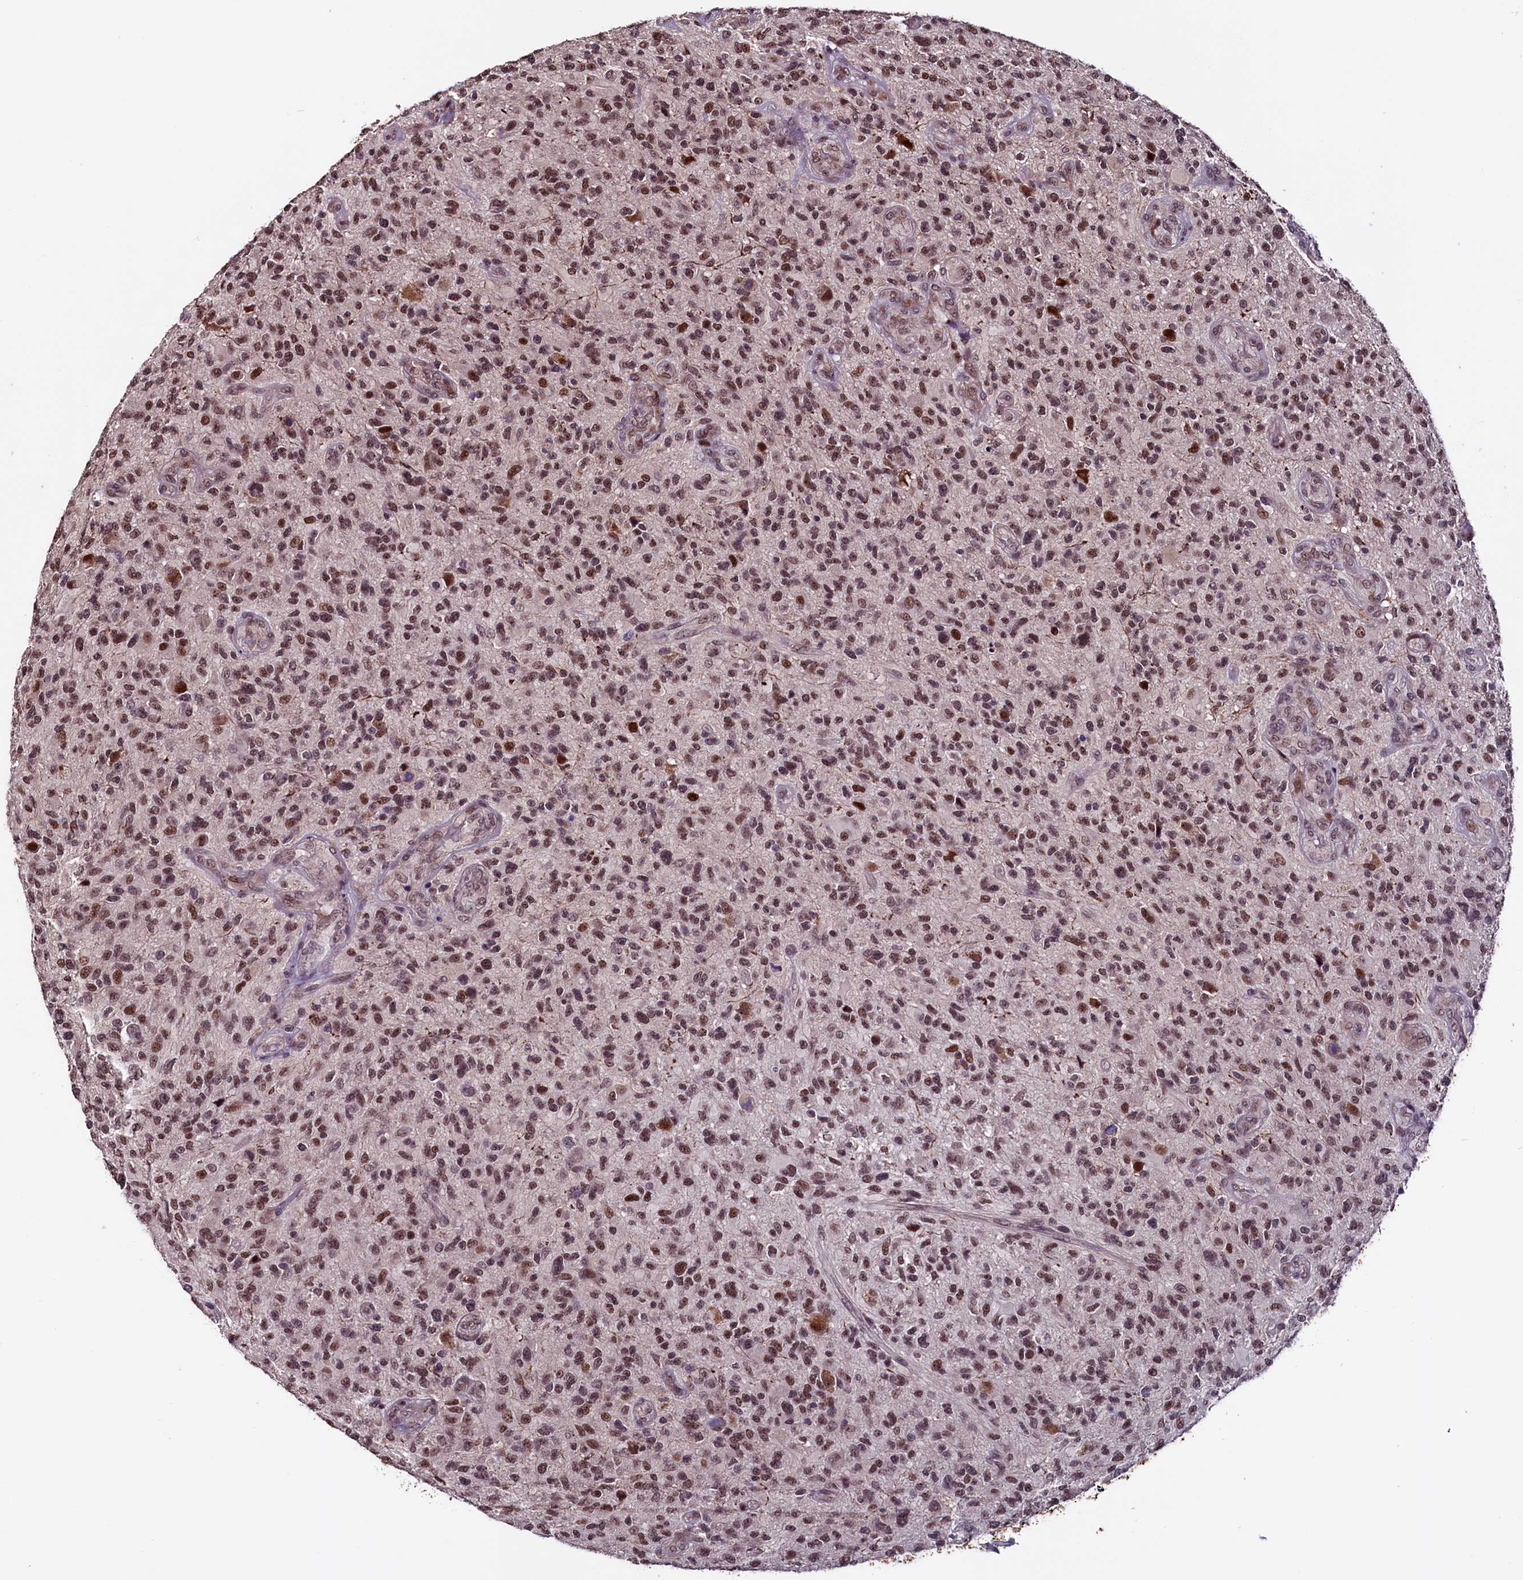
{"staining": {"intensity": "moderate", "quantity": ">75%", "location": "nuclear"}, "tissue": "glioma", "cell_type": "Tumor cells", "image_type": "cancer", "snomed": [{"axis": "morphology", "description": "Glioma, malignant, High grade"}, {"axis": "topography", "description": "Brain"}], "caption": "Immunohistochemistry image of human glioma stained for a protein (brown), which displays medium levels of moderate nuclear positivity in approximately >75% of tumor cells.", "gene": "RNMT", "patient": {"sex": "male", "age": 47}}